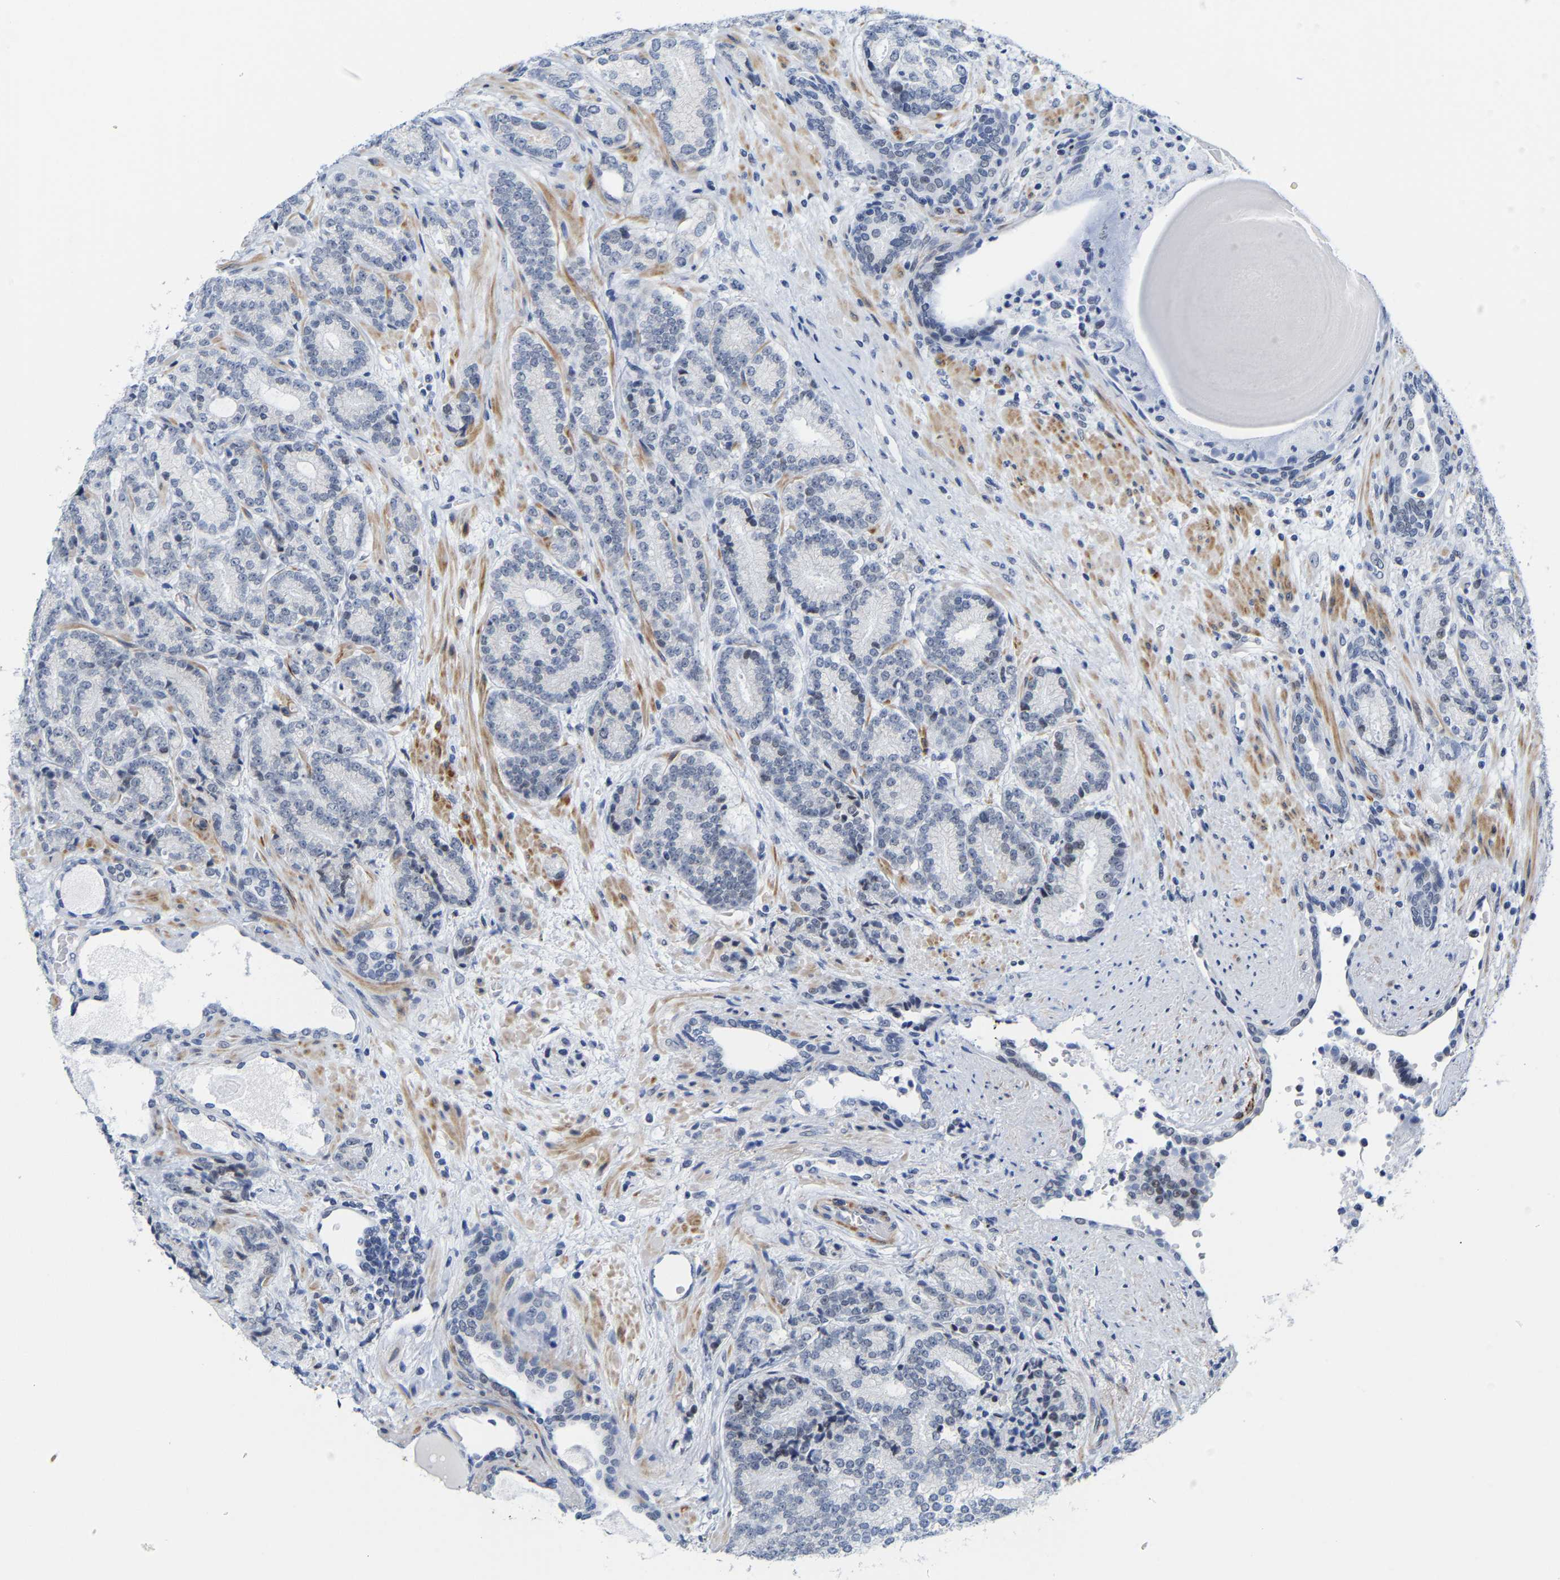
{"staining": {"intensity": "negative", "quantity": "none", "location": "none"}, "tissue": "prostate cancer", "cell_type": "Tumor cells", "image_type": "cancer", "snomed": [{"axis": "morphology", "description": "Adenocarcinoma, High grade"}, {"axis": "topography", "description": "Prostate"}], "caption": "This micrograph is of prostate cancer (high-grade adenocarcinoma) stained with IHC to label a protein in brown with the nuclei are counter-stained blue. There is no staining in tumor cells. The staining was performed using DAB (3,3'-diaminobenzidine) to visualize the protein expression in brown, while the nuclei were stained in blue with hematoxylin (Magnification: 20x).", "gene": "FAM180A", "patient": {"sex": "male", "age": 61}}